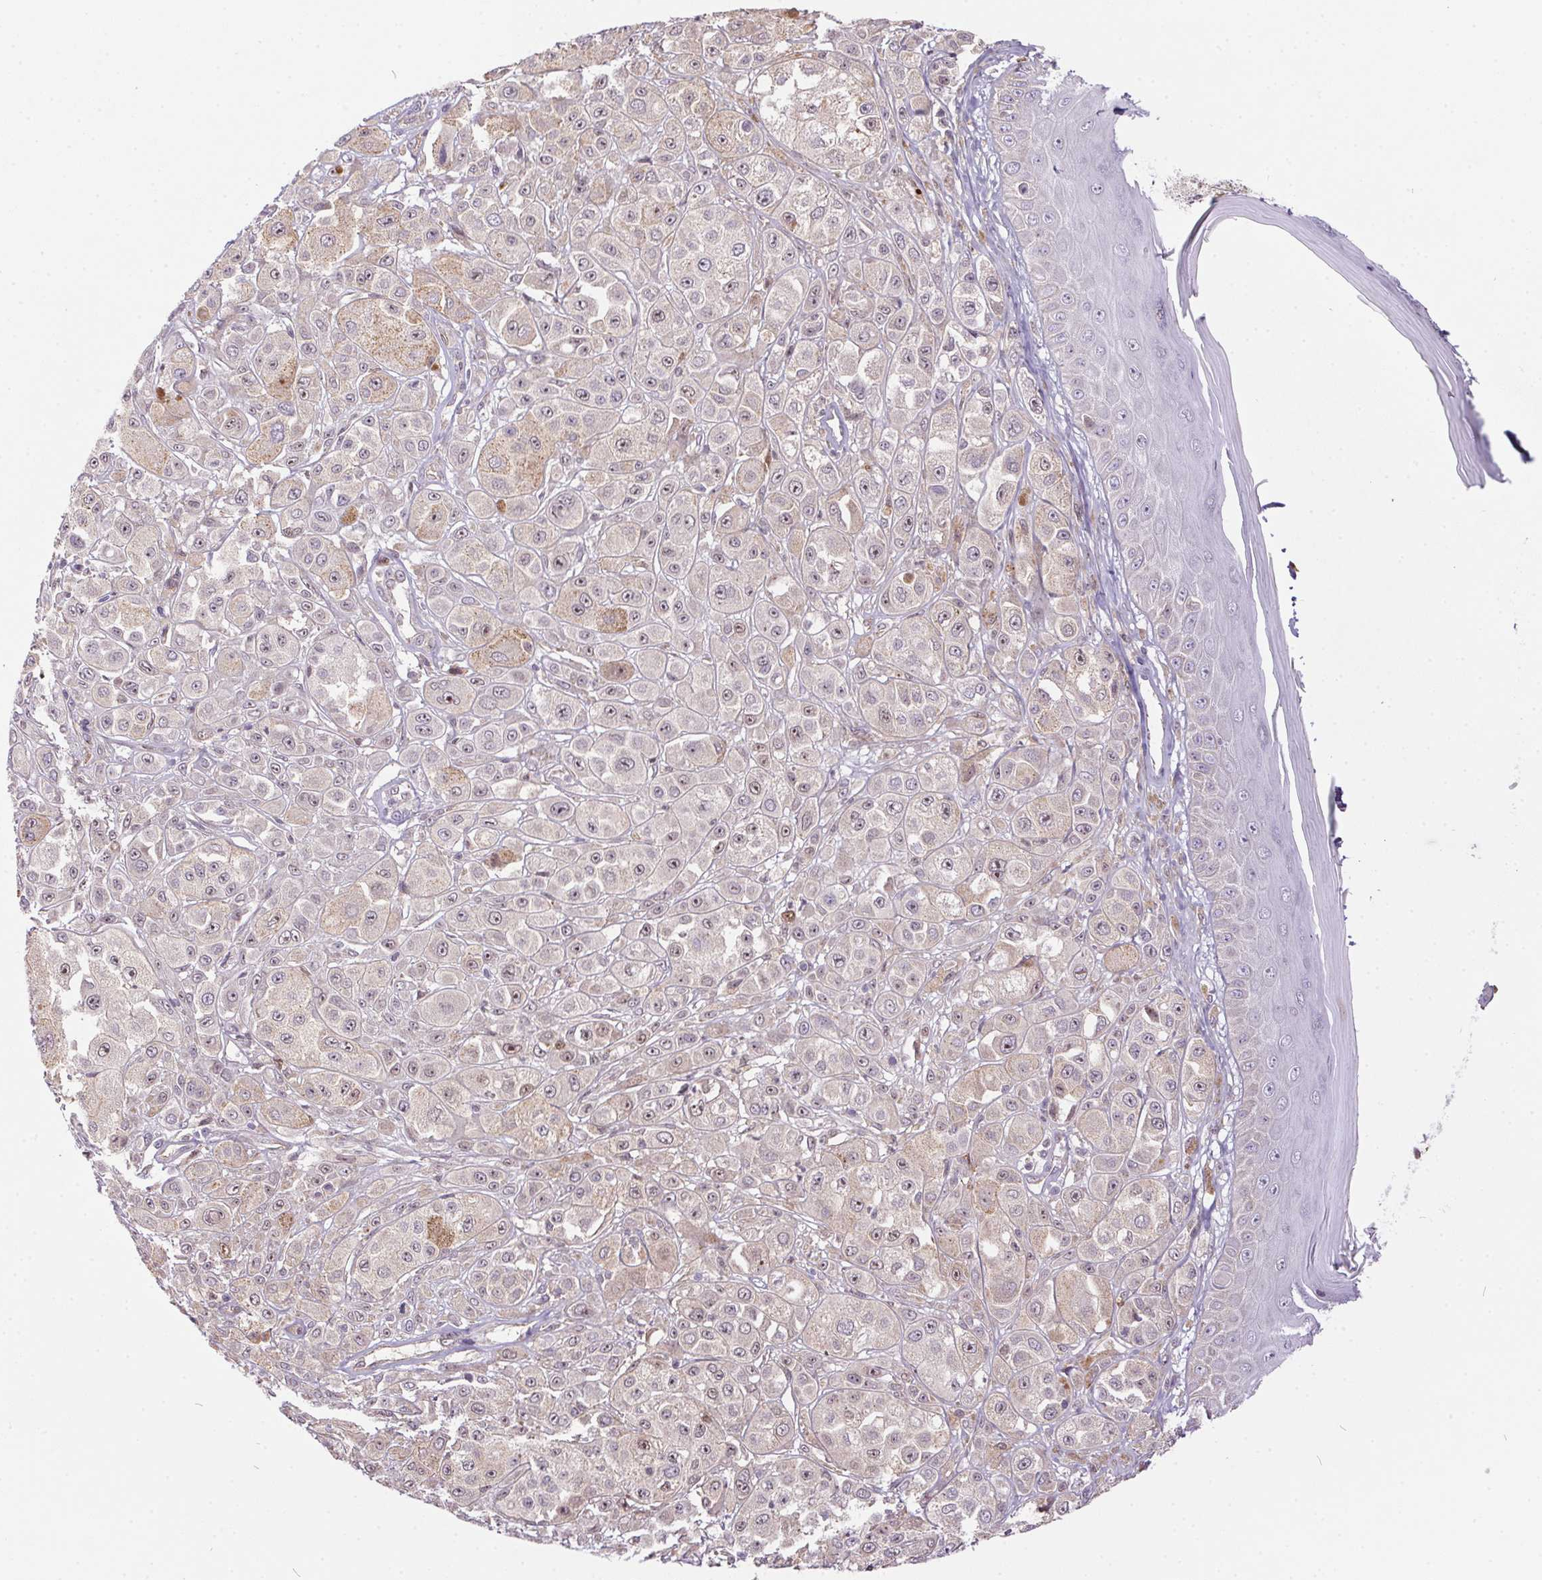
{"staining": {"intensity": "weak", "quantity": "<25%", "location": "cytoplasmic/membranous"}, "tissue": "melanoma", "cell_type": "Tumor cells", "image_type": "cancer", "snomed": [{"axis": "morphology", "description": "Malignant melanoma, NOS"}, {"axis": "topography", "description": "Skin"}], "caption": "Tumor cells show no significant protein positivity in malignant melanoma.", "gene": "NUDT16", "patient": {"sex": "male", "age": 67}}